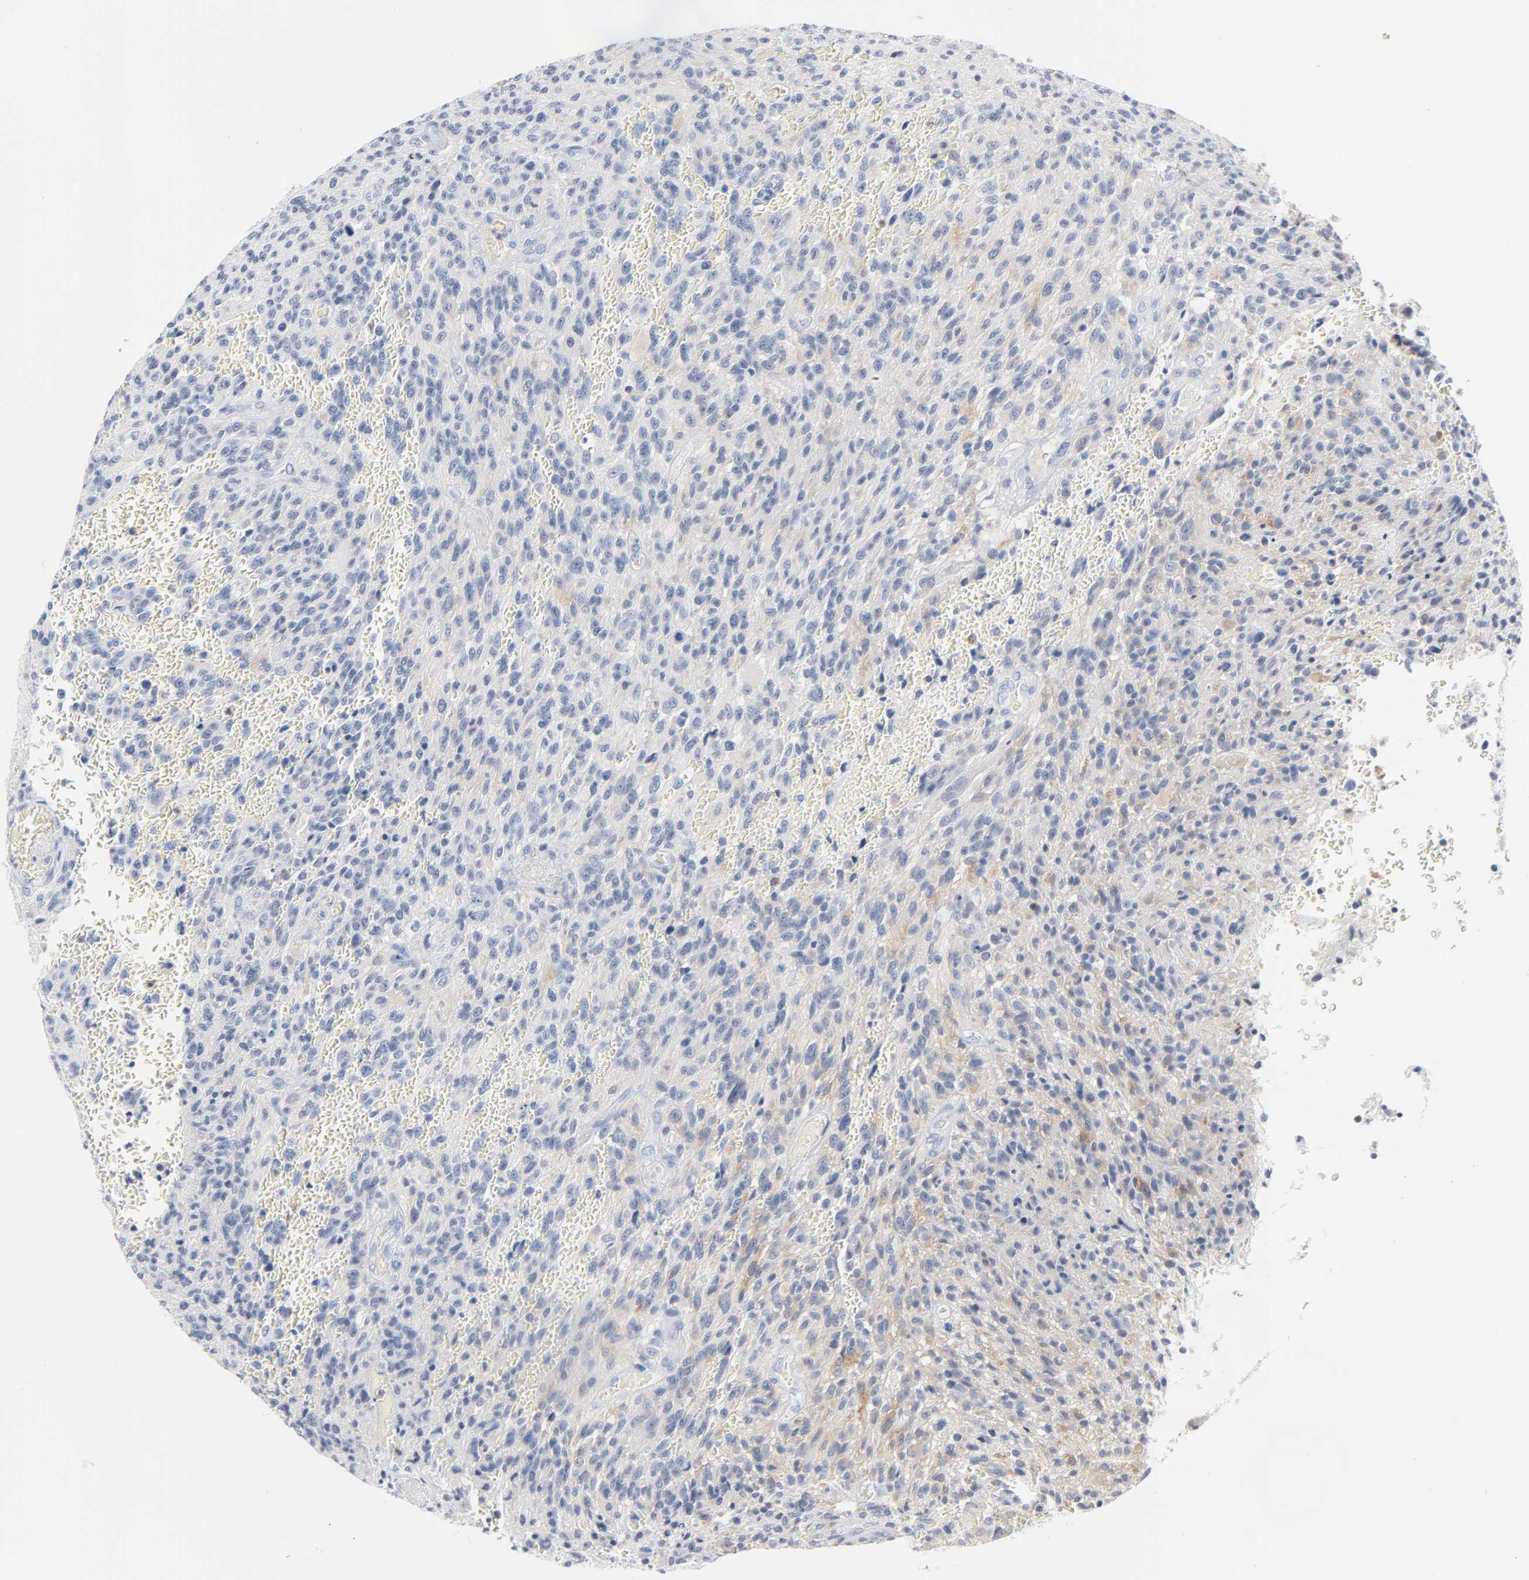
{"staining": {"intensity": "negative", "quantity": "none", "location": "none"}, "tissue": "glioma", "cell_type": "Tumor cells", "image_type": "cancer", "snomed": [{"axis": "morphology", "description": "Normal tissue, NOS"}, {"axis": "morphology", "description": "Glioma, malignant, High grade"}, {"axis": "topography", "description": "Cerebral cortex"}], "caption": "IHC of glioma reveals no staining in tumor cells.", "gene": "PTK2B", "patient": {"sex": "male", "age": 56}}